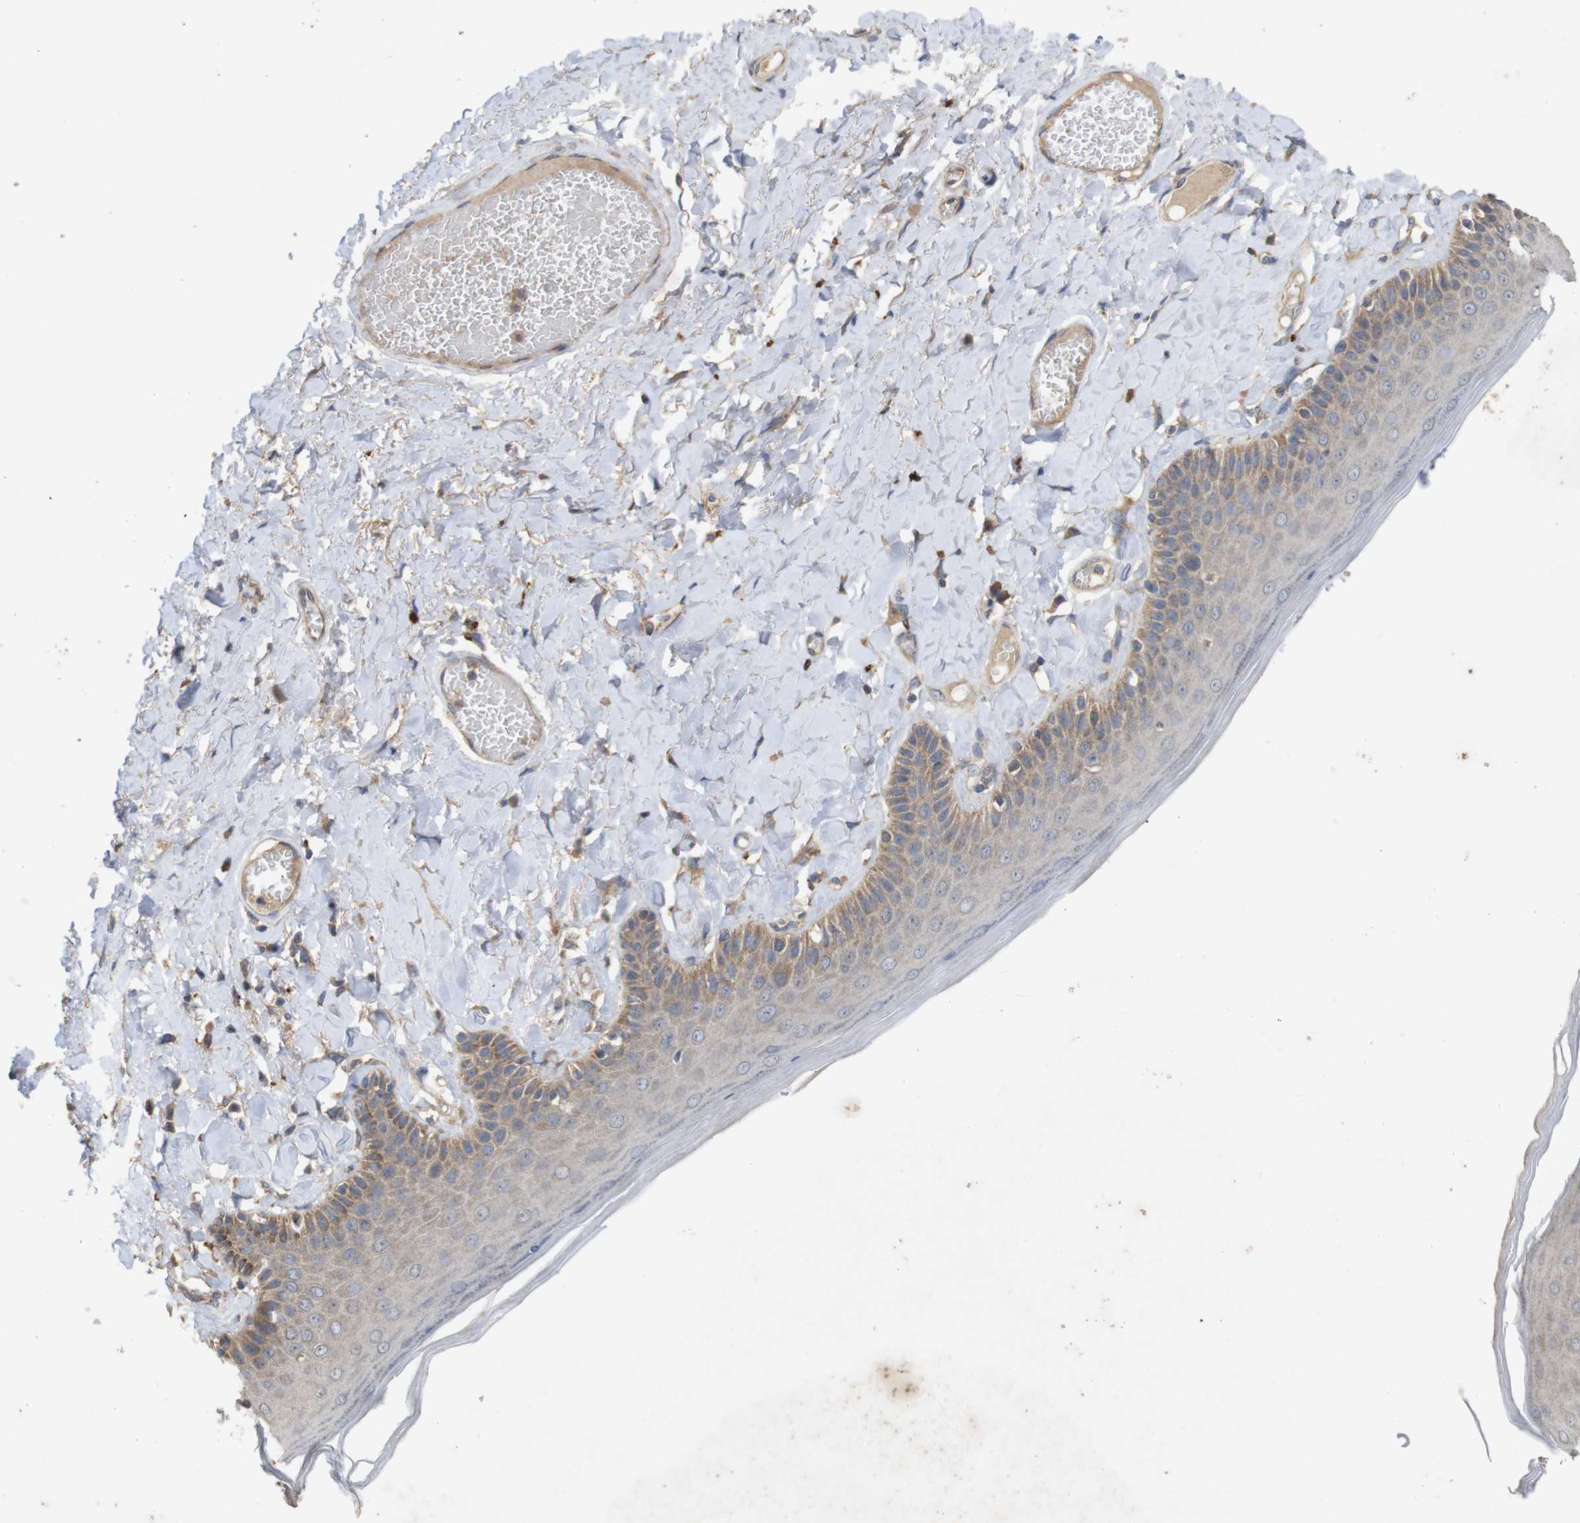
{"staining": {"intensity": "weak", "quantity": "25%-75%", "location": "cytoplasmic/membranous"}, "tissue": "skin", "cell_type": "Epidermal cells", "image_type": "normal", "snomed": [{"axis": "morphology", "description": "Normal tissue, NOS"}, {"axis": "topography", "description": "Anal"}], "caption": "Immunohistochemical staining of unremarkable skin reveals 25%-75% levels of weak cytoplasmic/membranous protein positivity in approximately 25%-75% of epidermal cells. (DAB = brown stain, brightfield microscopy at high magnification).", "gene": "KCNS3", "patient": {"sex": "male", "age": 69}}